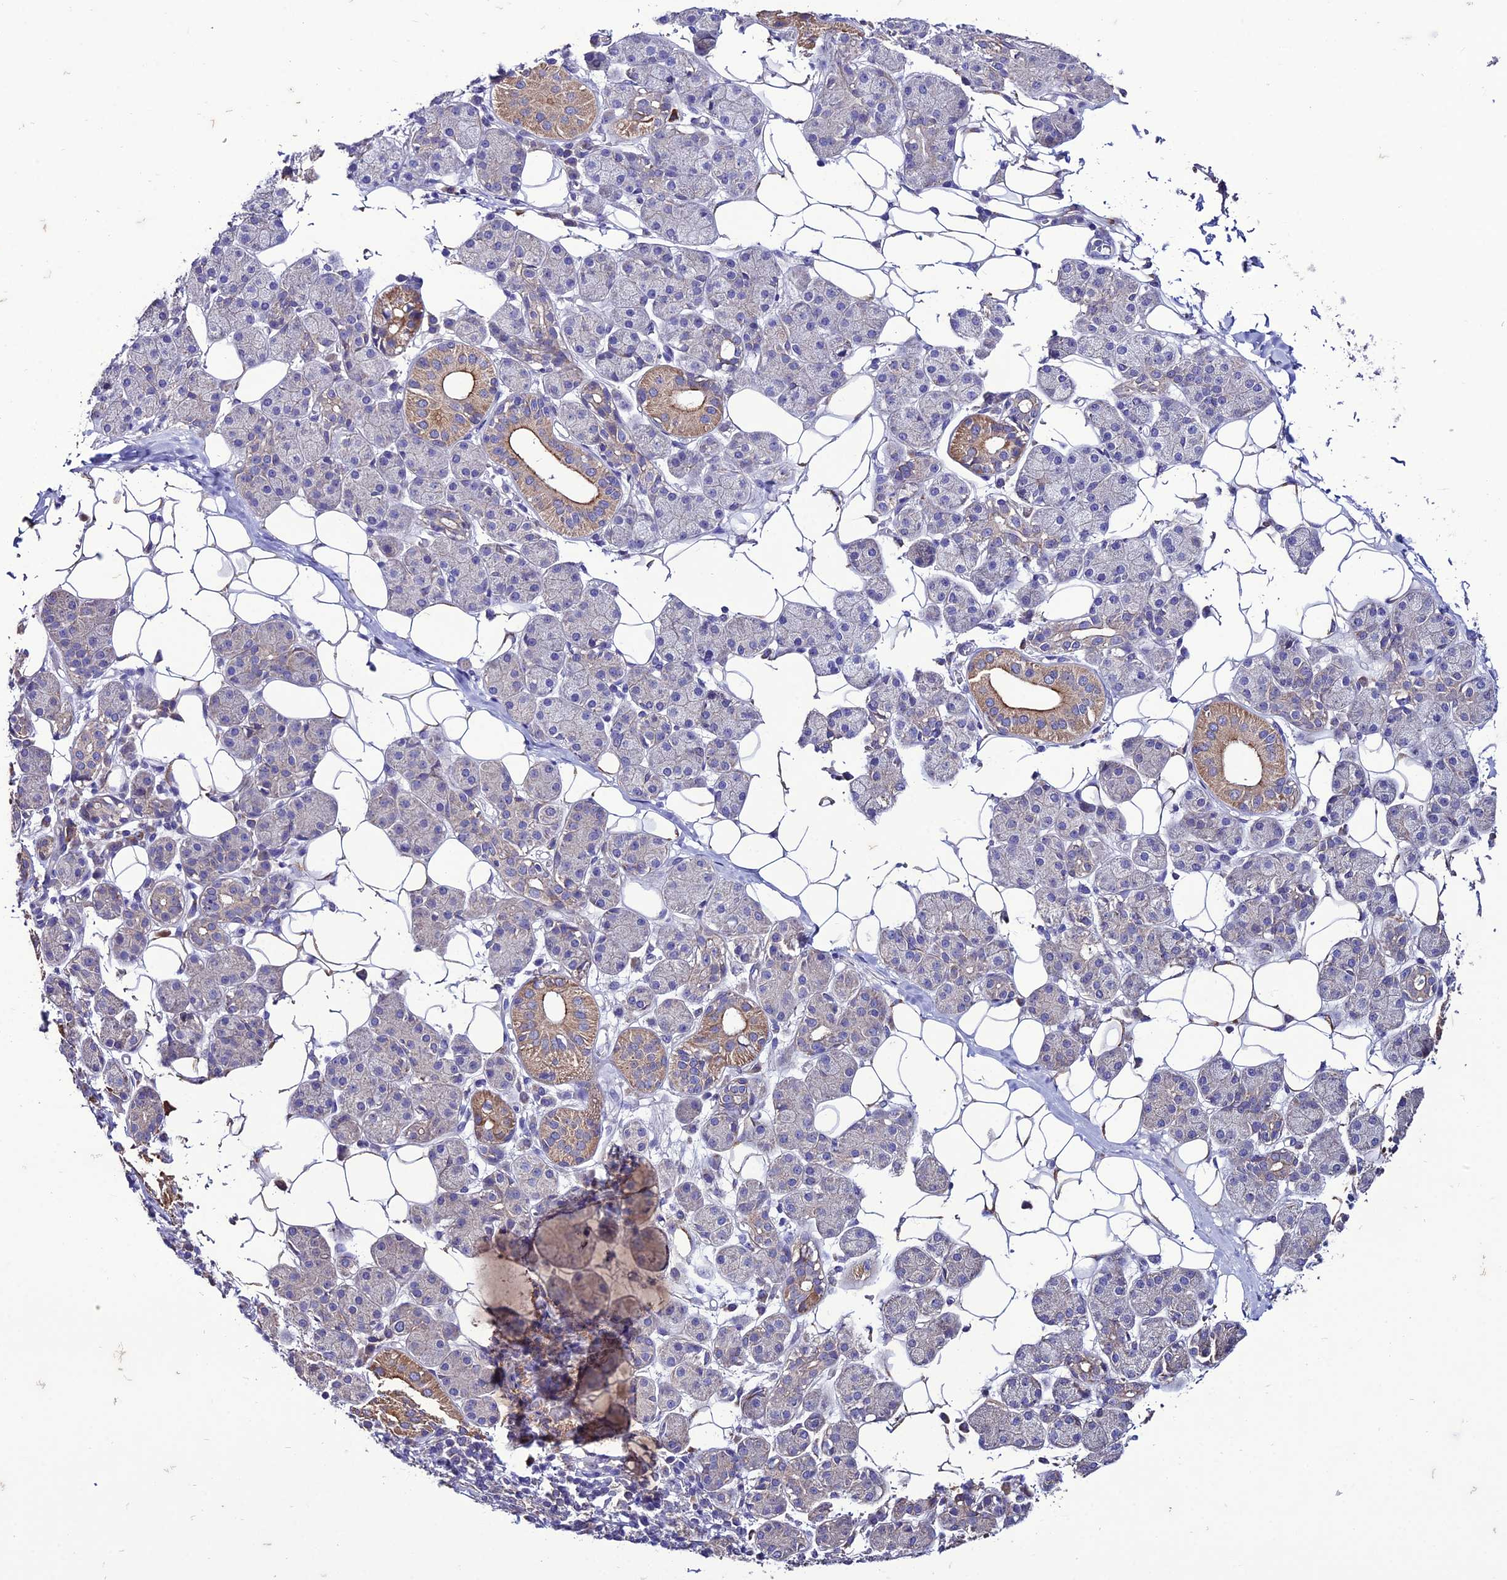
{"staining": {"intensity": "moderate", "quantity": "<25%", "location": "cytoplasmic/membranous"}, "tissue": "salivary gland", "cell_type": "Glandular cells", "image_type": "normal", "snomed": [{"axis": "morphology", "description": "Normal tissue, NOS"}, {"axis": "topography", "description": "Salivary gland"}], "caption": "The micrograph reveals a brown stain indicating the presence of a protein in the cytoplasmic/membranous of glandular cells in salivary gland. (Stains: DAB (3,3'-diaminobenzidine) in brown, nuclei in blue, Microscopy: brightfield microscopy at high magnification).", "gene": "HOGA1", "patient": {"sex": "female", "age": 33}}